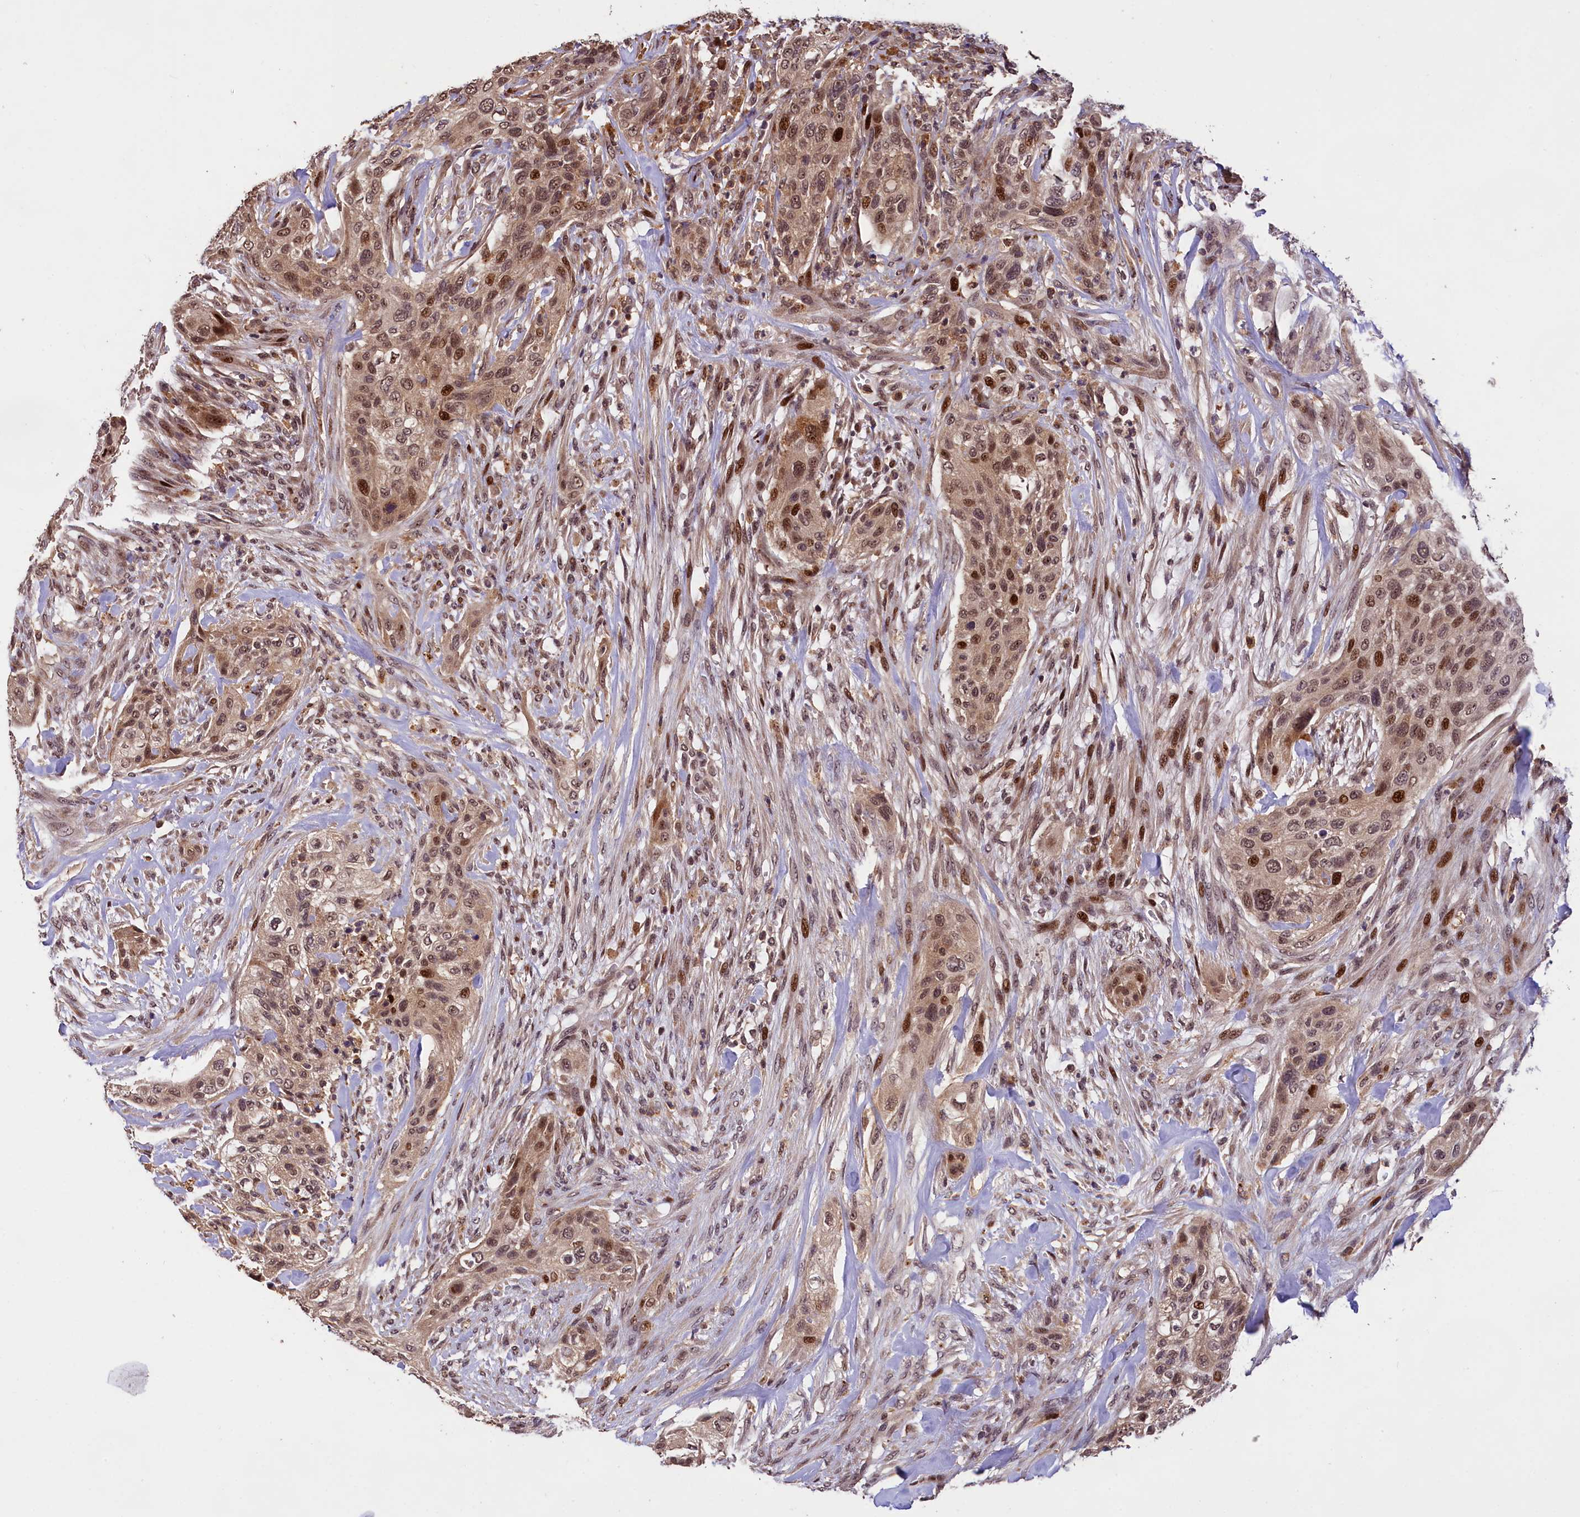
{"staining": {"intensity": "moderate", "quantity": ">75%", "location": "nuclear"}, "tissue": "urothelial cancer", "cell_type": "Tumor cells", "image_type": "cancer", "snomed": [{"axis": "morphology", "description": "Urothelial carcinoma, High grade"}, {"axis": "topography", "description": "Urinary bladder"}], "caption": "Urothelial cancer was stained to show a protein in brown. There is medium levels of moderate nuclear expression in approximately >75% of tumor cells. (IHC, brightfield microscopy, high magnification).", "gene": "PHAF1", "patient": {"sex": "male", "age": 35}}